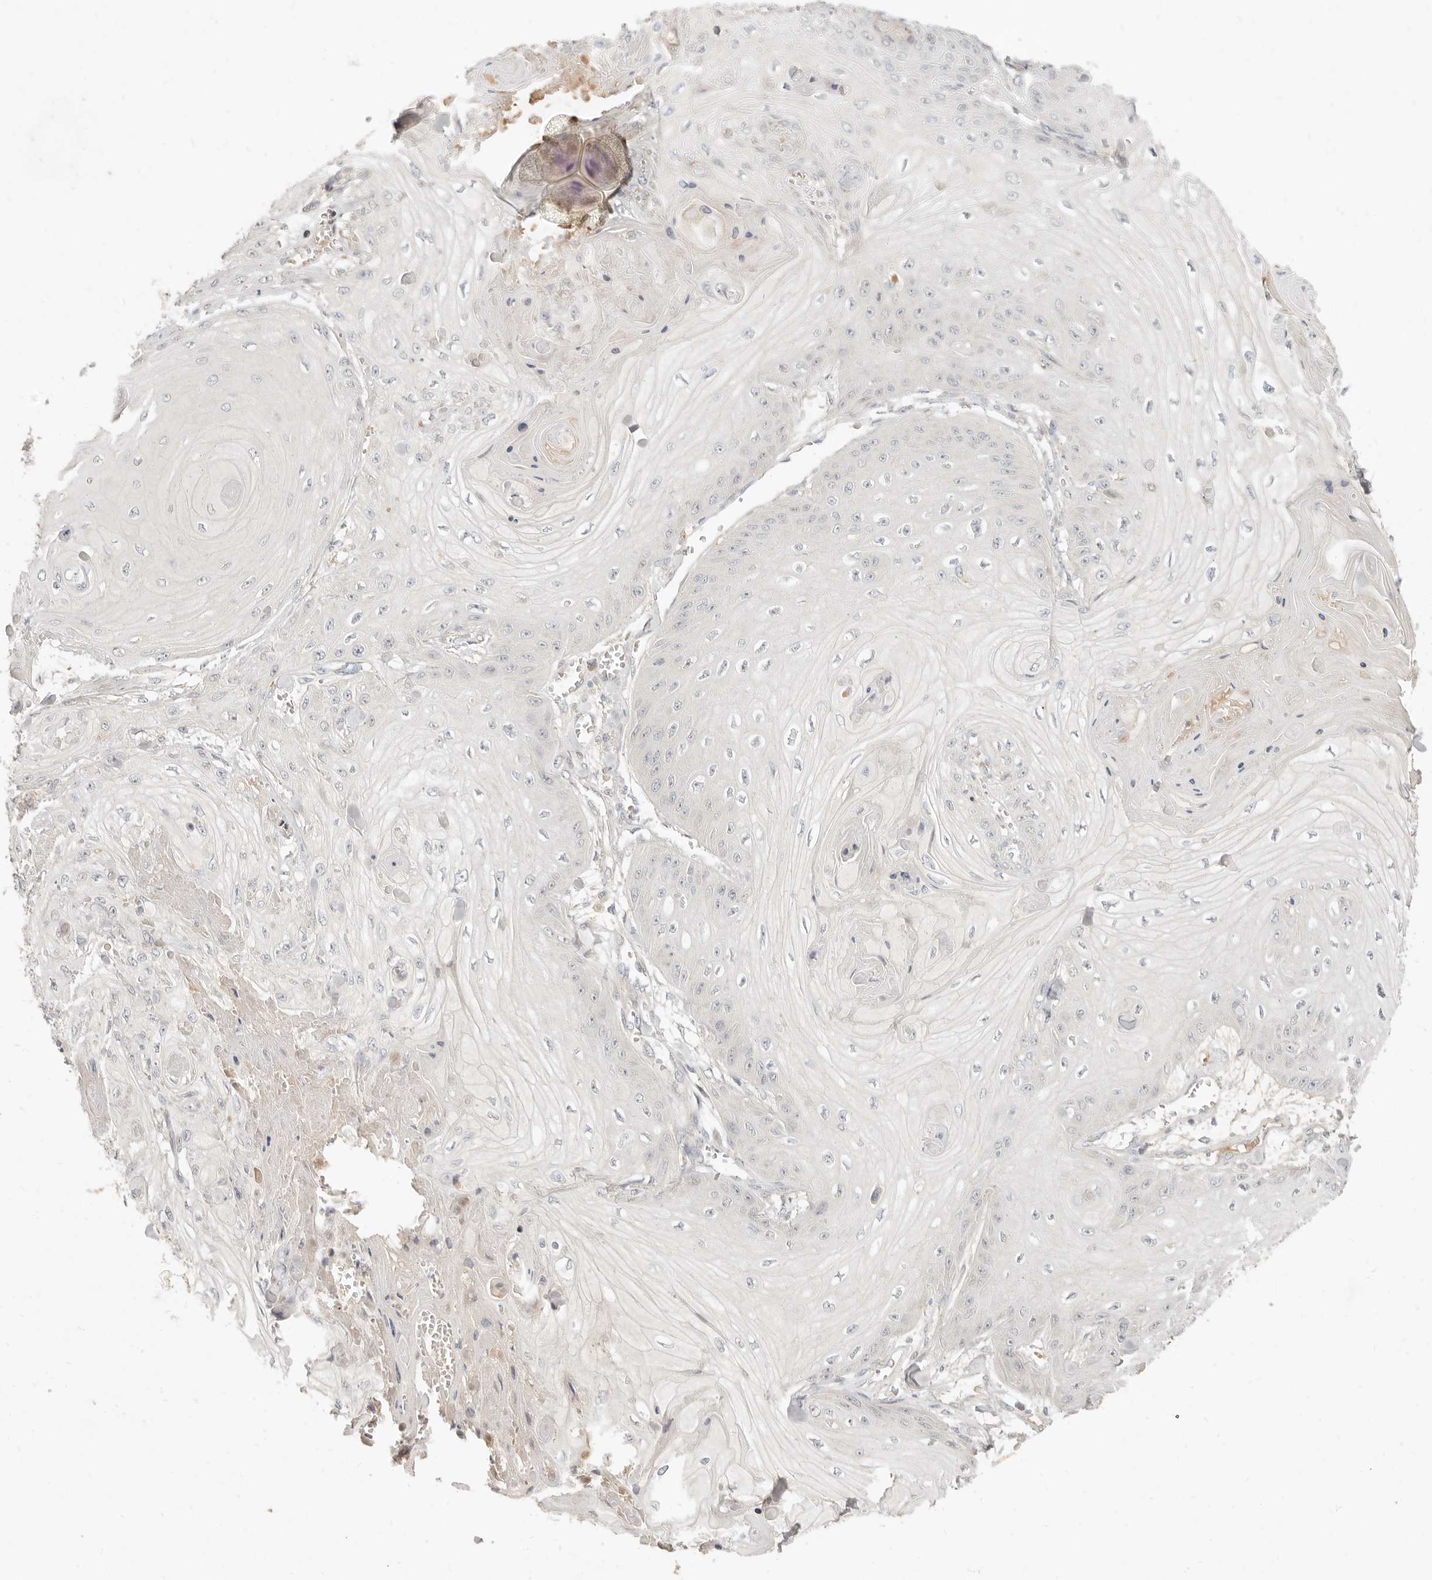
{"staining": {"intensity": "negative", "quantity": "none", "location": "none"}, "tissue": "skin cancer", "cell_type": "Tumor cells", "image_type": "cancer", "snomed": [{"axis": "morphology", "description": "Squamous cell carcinoma, NOS"}, {"axis": "topography", "description": "Skin"}], "caption": "High magnification brightfield microscopy of squamous cell carcinoma (skin) stained with DAB (3,3'-diaminobenzidine) (brown) and counterstained with hematoxylin (blue): tumor cells show no significant staining.", "gene": "UBXN11", "patient": {"sex": "male", "age": 74}}